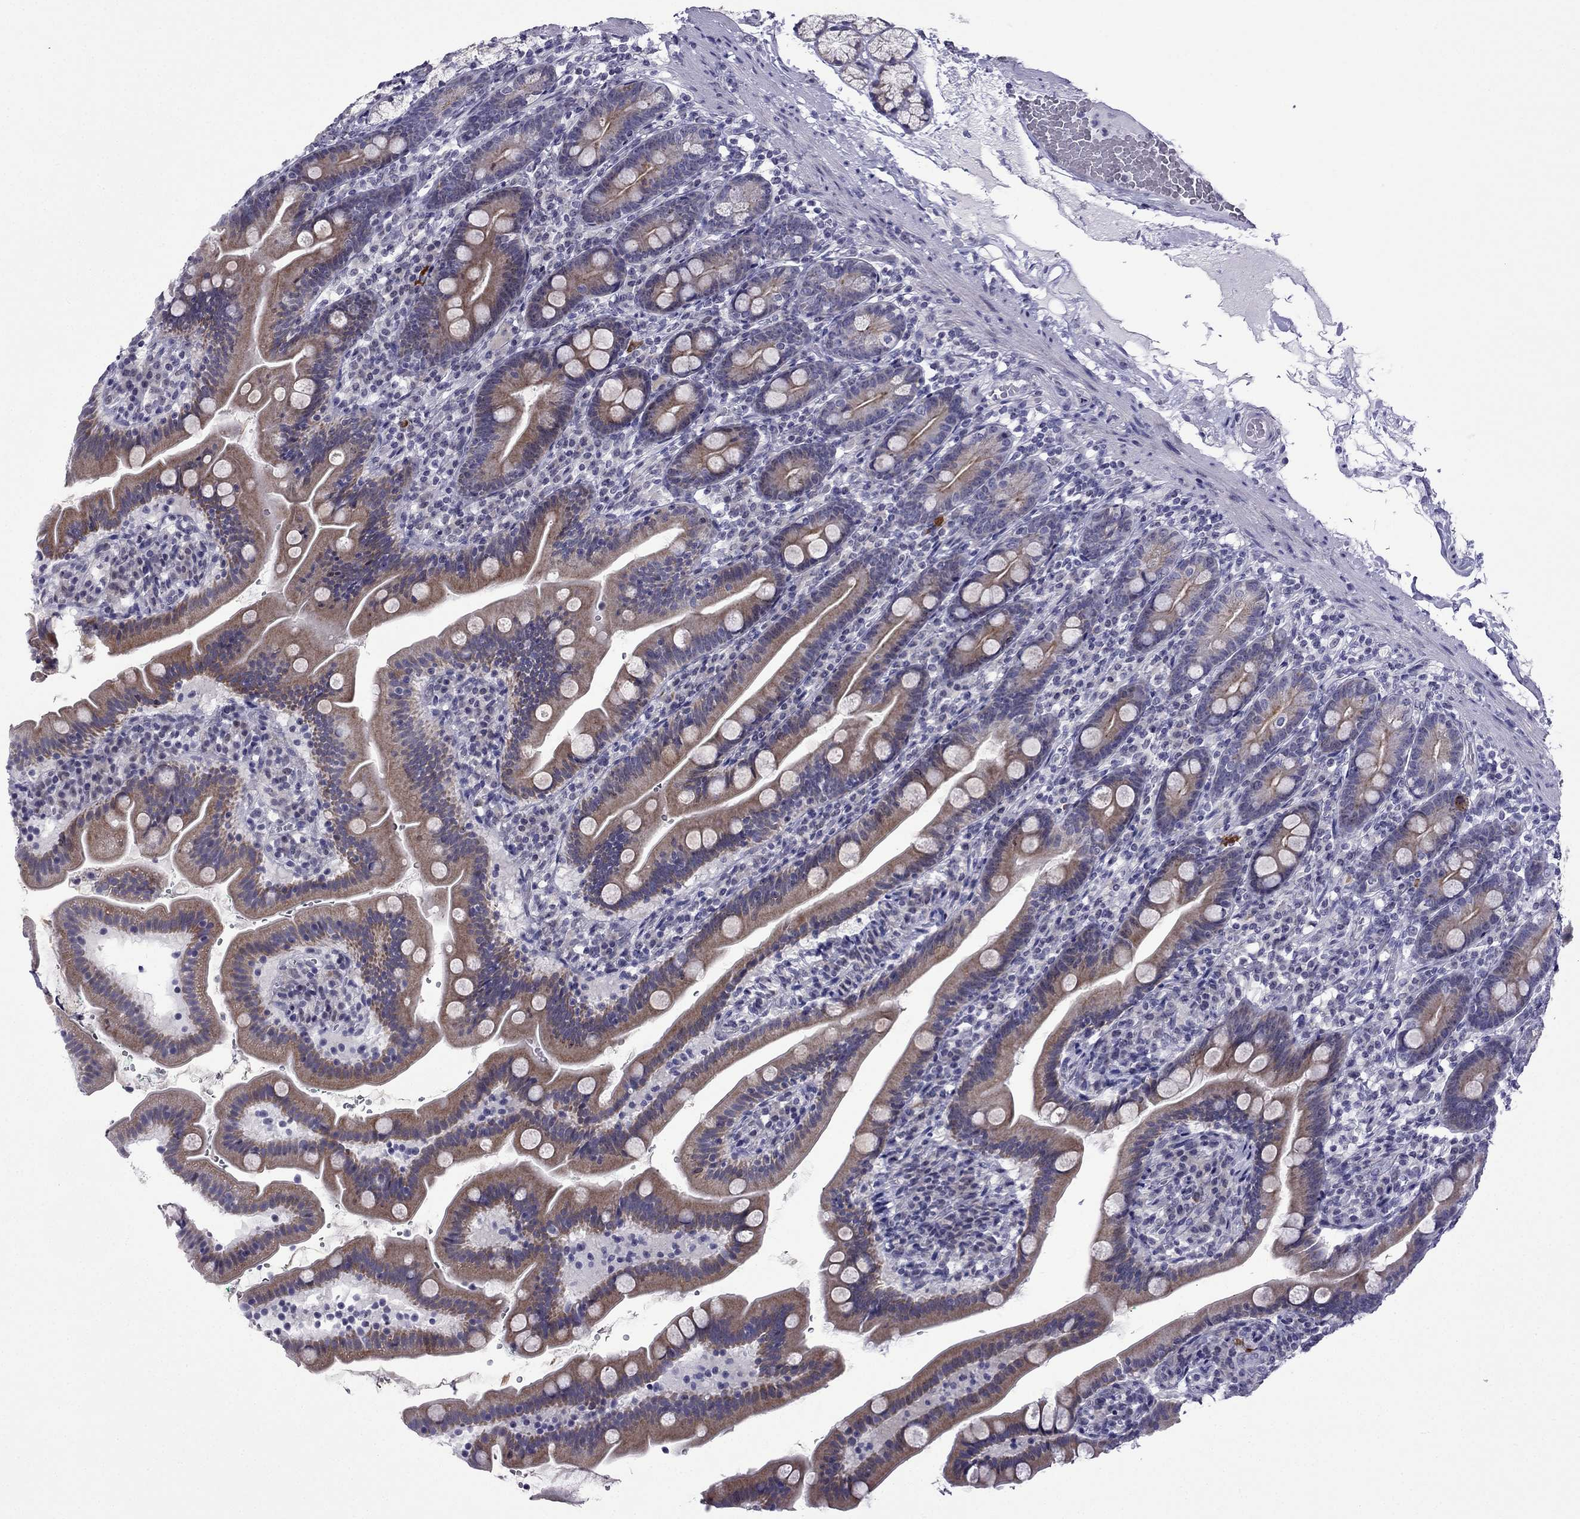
{"staining": {"intensity": "moderate", "quantity": ">75%", "location": "cytoplasmic/membranous"}, "tissue": "duodenum", "cell_type": "Glandular cells", "image_type": "normal", "snomed": [{"axis": "morphology", "description": "Normal tissue, NOS"}, {"axis": "topography", "description": "Duodenum"}], "caption": "A high-resolution image shows IHC staining of benign duodenum, which shows moderate cytoplasmic/membranous positivity in about >75% of glandular cells.", "gene": "POM121L12", "patient": {"sex": "female", "age": 67}}